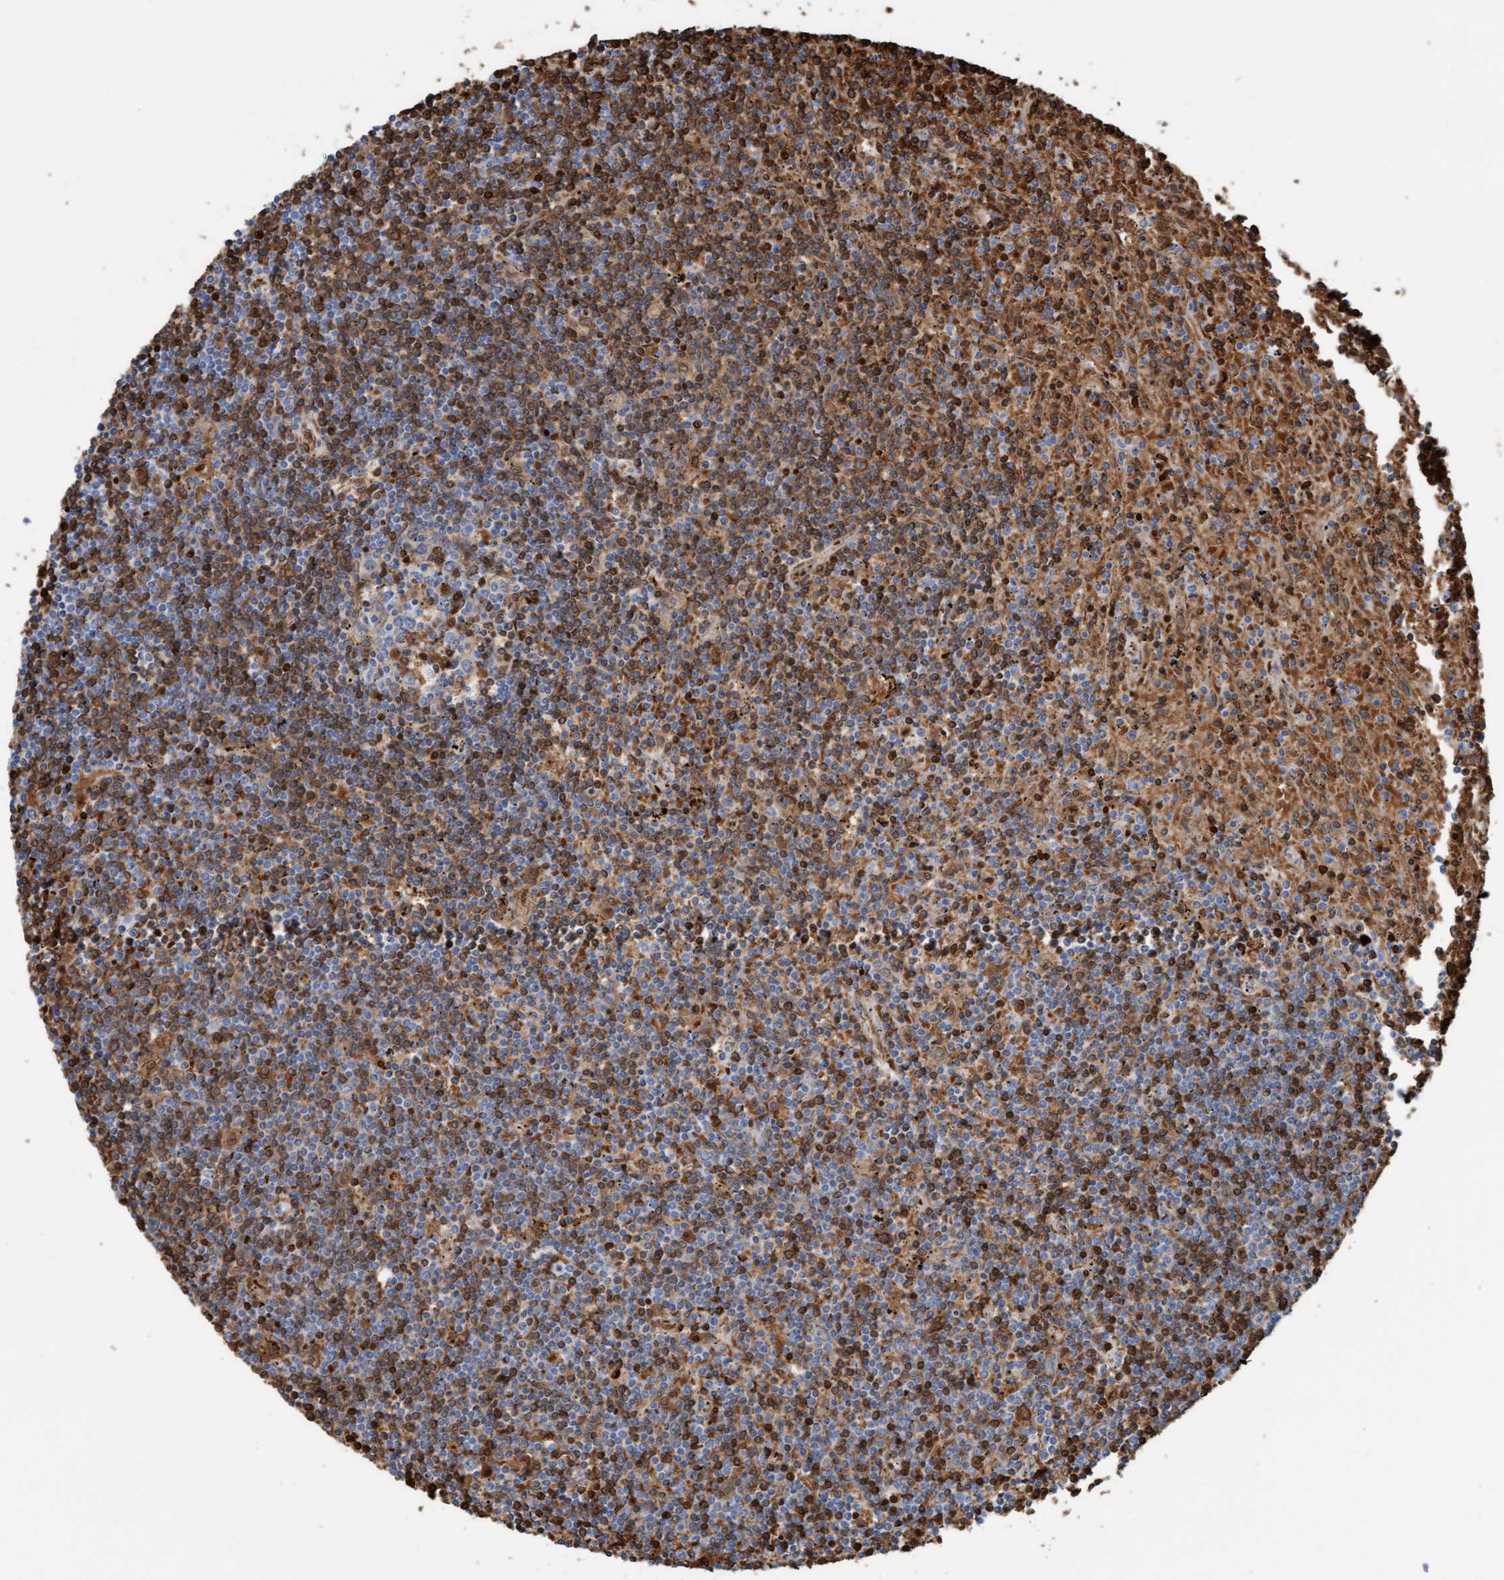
{"staining": {"intensity": "moderate", "quantity": "25%-75%", "location": "cytoplasmic/membranous"}, "tissue": "lymphoma", "cell_type": "Tumor cells", "image_type": "cancer", "snomed": [{"axis": "morphology", "description": "Malignant lymphoma, non-Hodgkin's type, Low grade"}, {"axis": "topography", "description": "Spleen"}], "caption": "Malignant lymphoma, non-Hodgkin's type (low-grade) stained with a brown dye exhibits moderate cytoplasmic/membranous positive staining in approximately 25%-75% of tumor cells.", "gene": "P2RX5", "patient": {"sex": "male", "age": 76}}